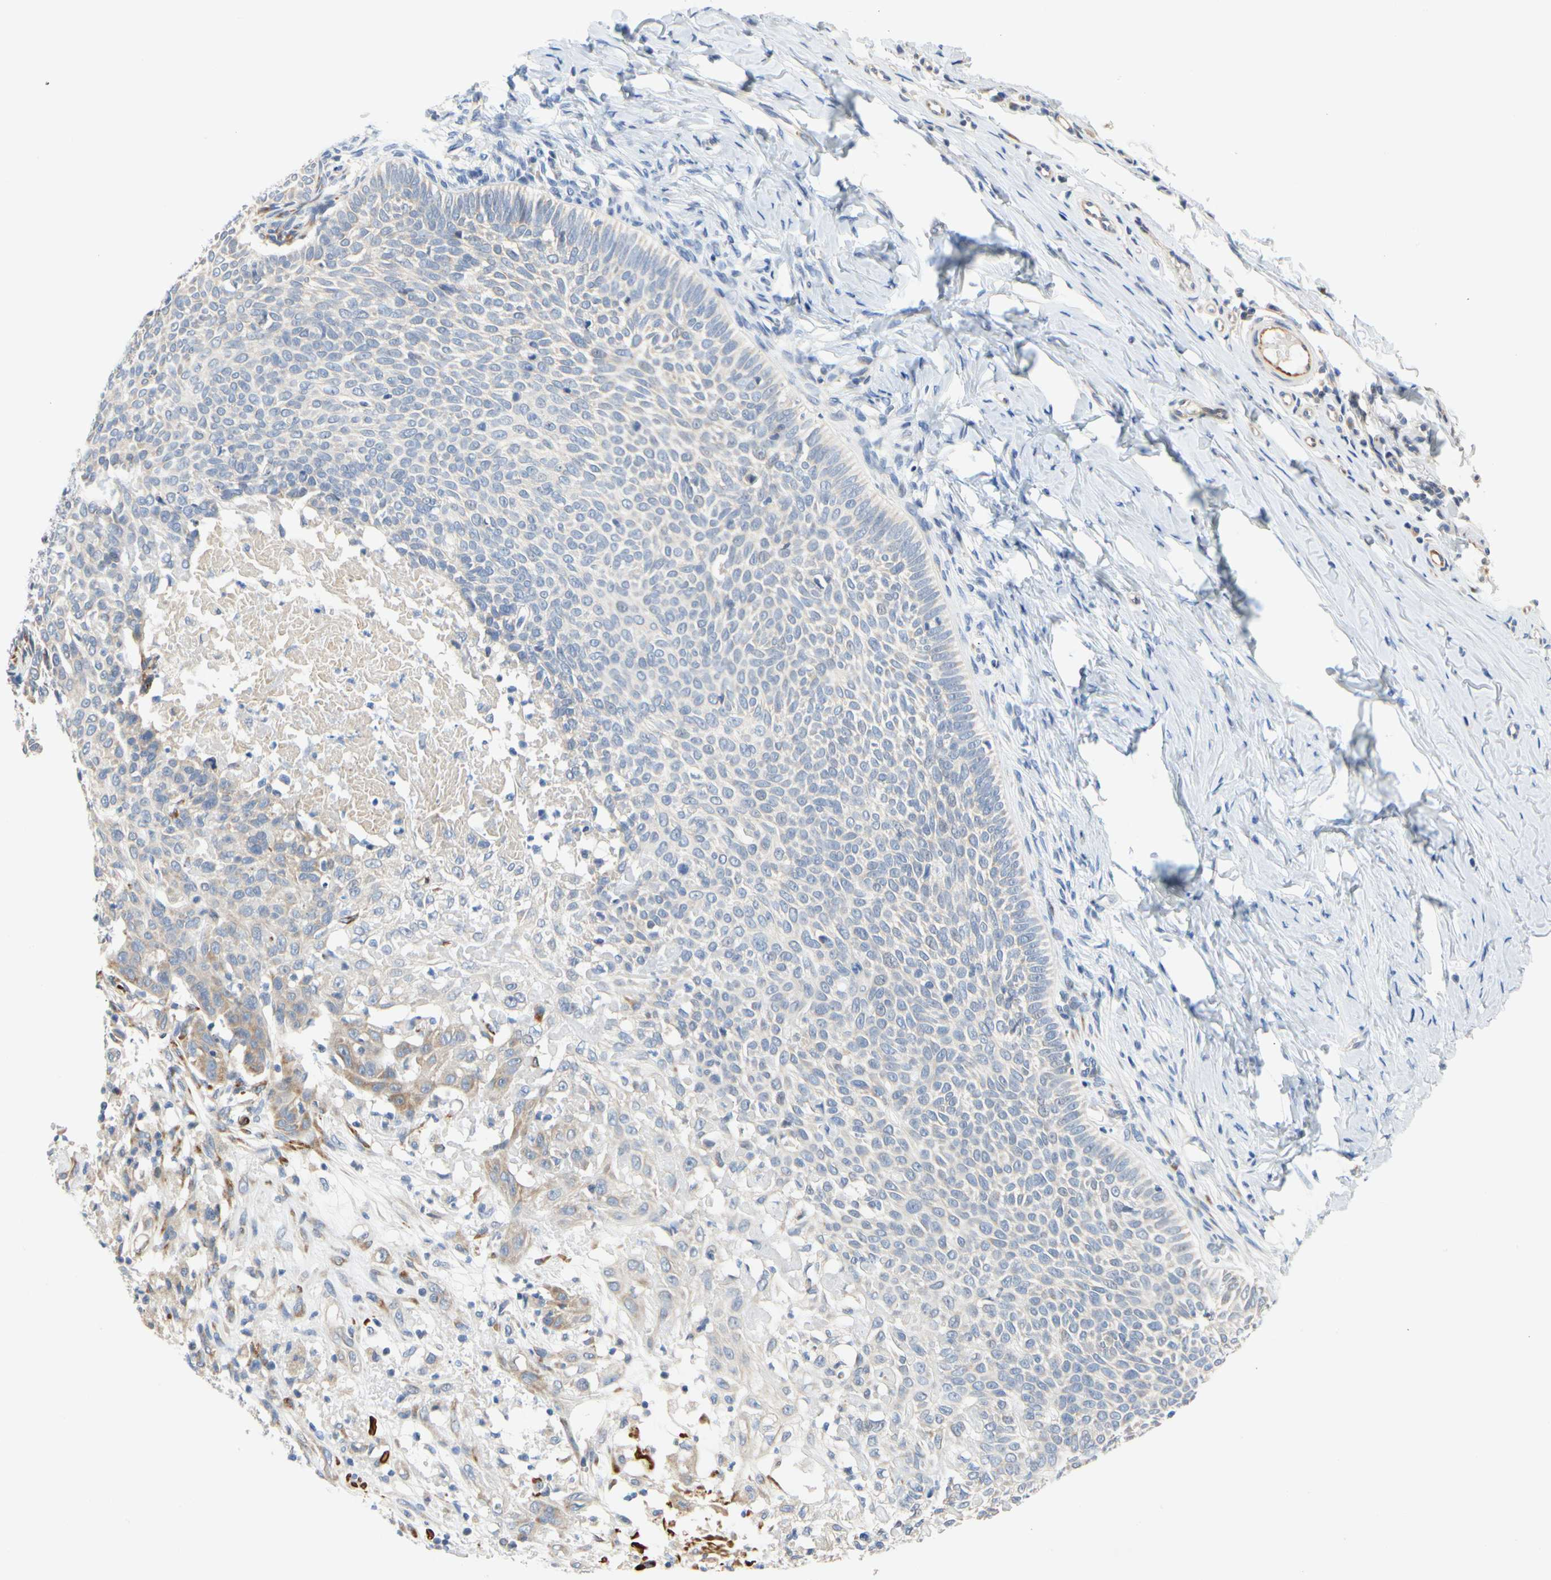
{"staining": {"intensity": "weak", "quantity": "<25%", "location": "cytoplasmic/membranous"}, "tissue": "skin cancer", "cell_type": "Tumor cells", "image_type": "cancer", "snomed": [{"axis": "morphology", "description": "Normal tissue, NOS"}, {"axis": "morphology", "description": "Basal cell carcinoma"}, {"axis": "topography", "description": "Skin"}], "caption": "The IHC histopathology image has no significant positivity in tumor cells of basal cell carcinoma (skin) tissue.", "gene": "ZNF236", "patient": {"sex": "male", "age": 87}}